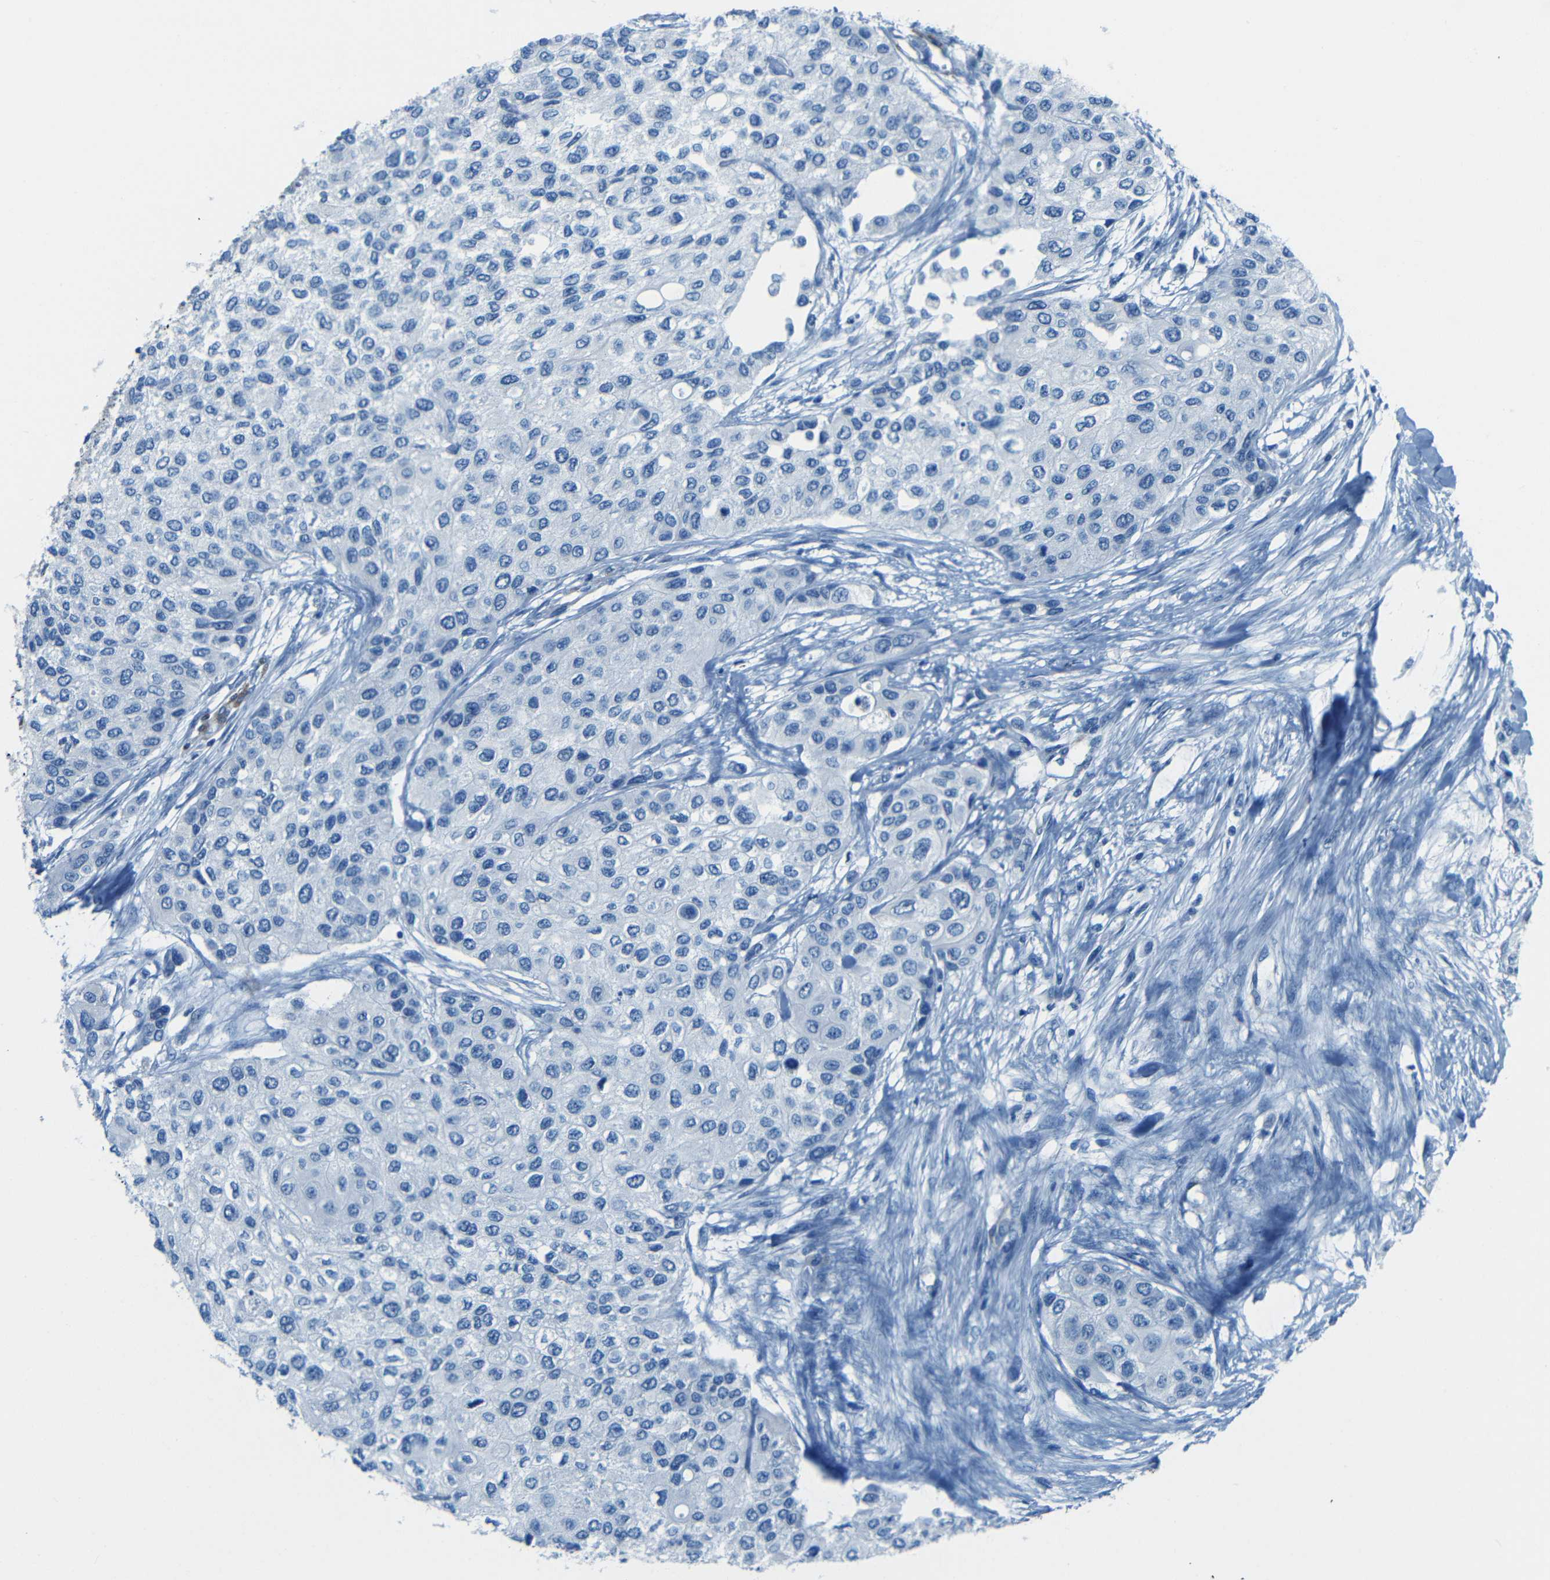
{"staining": {"intensity": "negative", "quantity": "none", "location": "none"}, "tissue": "urothelial cancer", "cell_type": "Tumor cells", "image_type": "cancer", "snomed": [{"axis": "morphology", "description": "Urothelial carcinoma, High grade"}, {"axis": "topography", "description": "Urinary bladder"}], "caption": "Photomicrograph shows no protein expression in tumor cells of urothelial cancer tissue. Brightfield microscopy of immunohistochemistry (IHC) stained with DAB (3,3'-diaminobenzidine) (brown) and hematoxylin (blue), captured at high magnification.", "gene": "MAP2", "patient": {"sex": "female", "age": 56}}